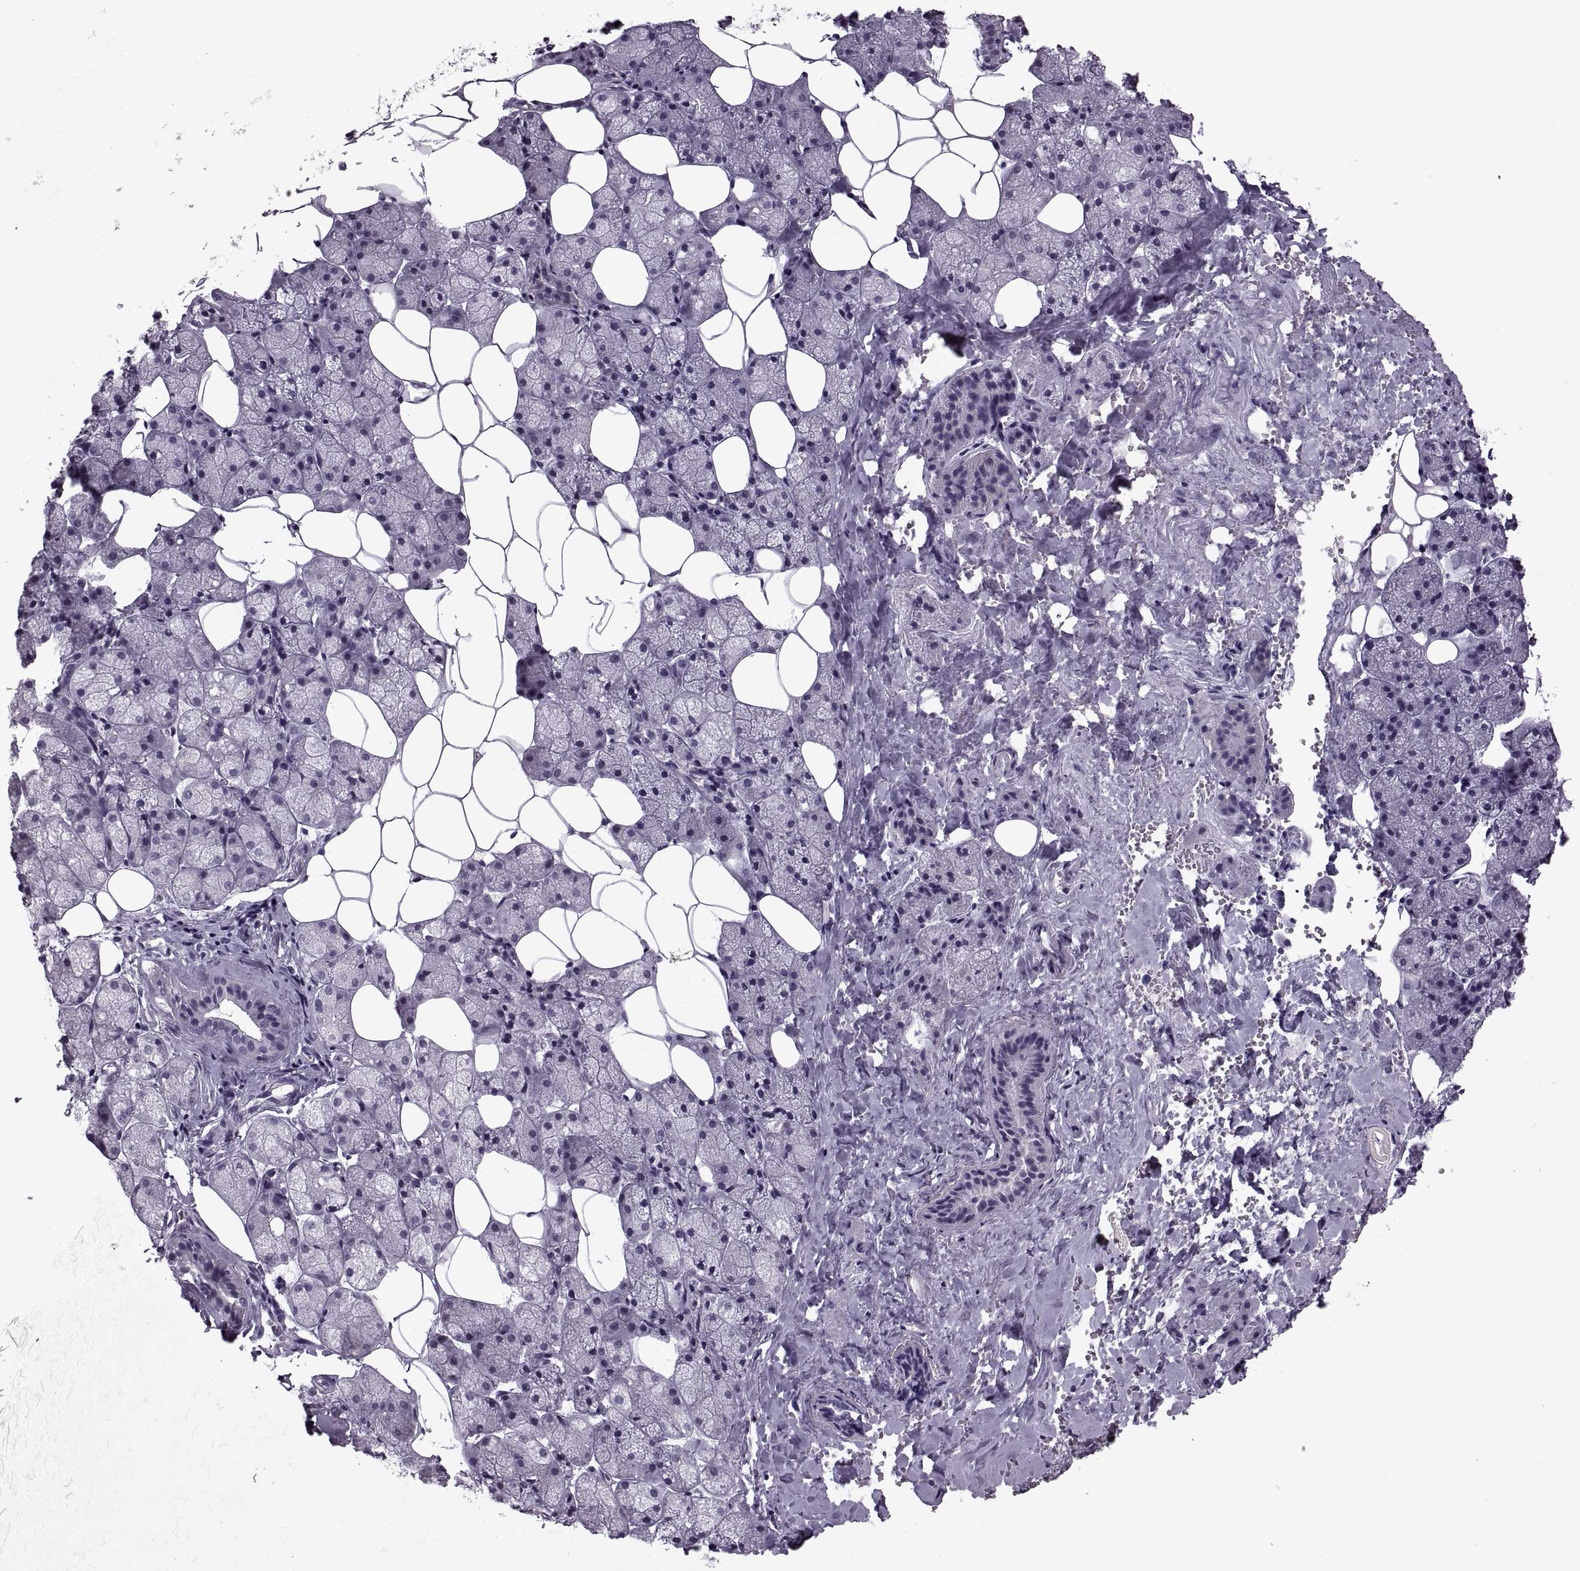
{"staining": {"intensity": "negative", "quantity": "none", "location": "none"}, "tissue": "salivary gland", "cell_type": "Glandular cells", "image_type": "normal", "snomed": [{"axis": "morphology", "description": "Normal tissue, NOS"}, {"axis": "topography", "description": "Salivary gland"}], "caption": "The histopathology image reveals no staining of glandular cells in normal salivary gland. (Immunohistochemistry (ihc), brightfield microscopy, high magnification).", "gene": "PAGE2B", "patient": {"sex": "male", "age": 38}}